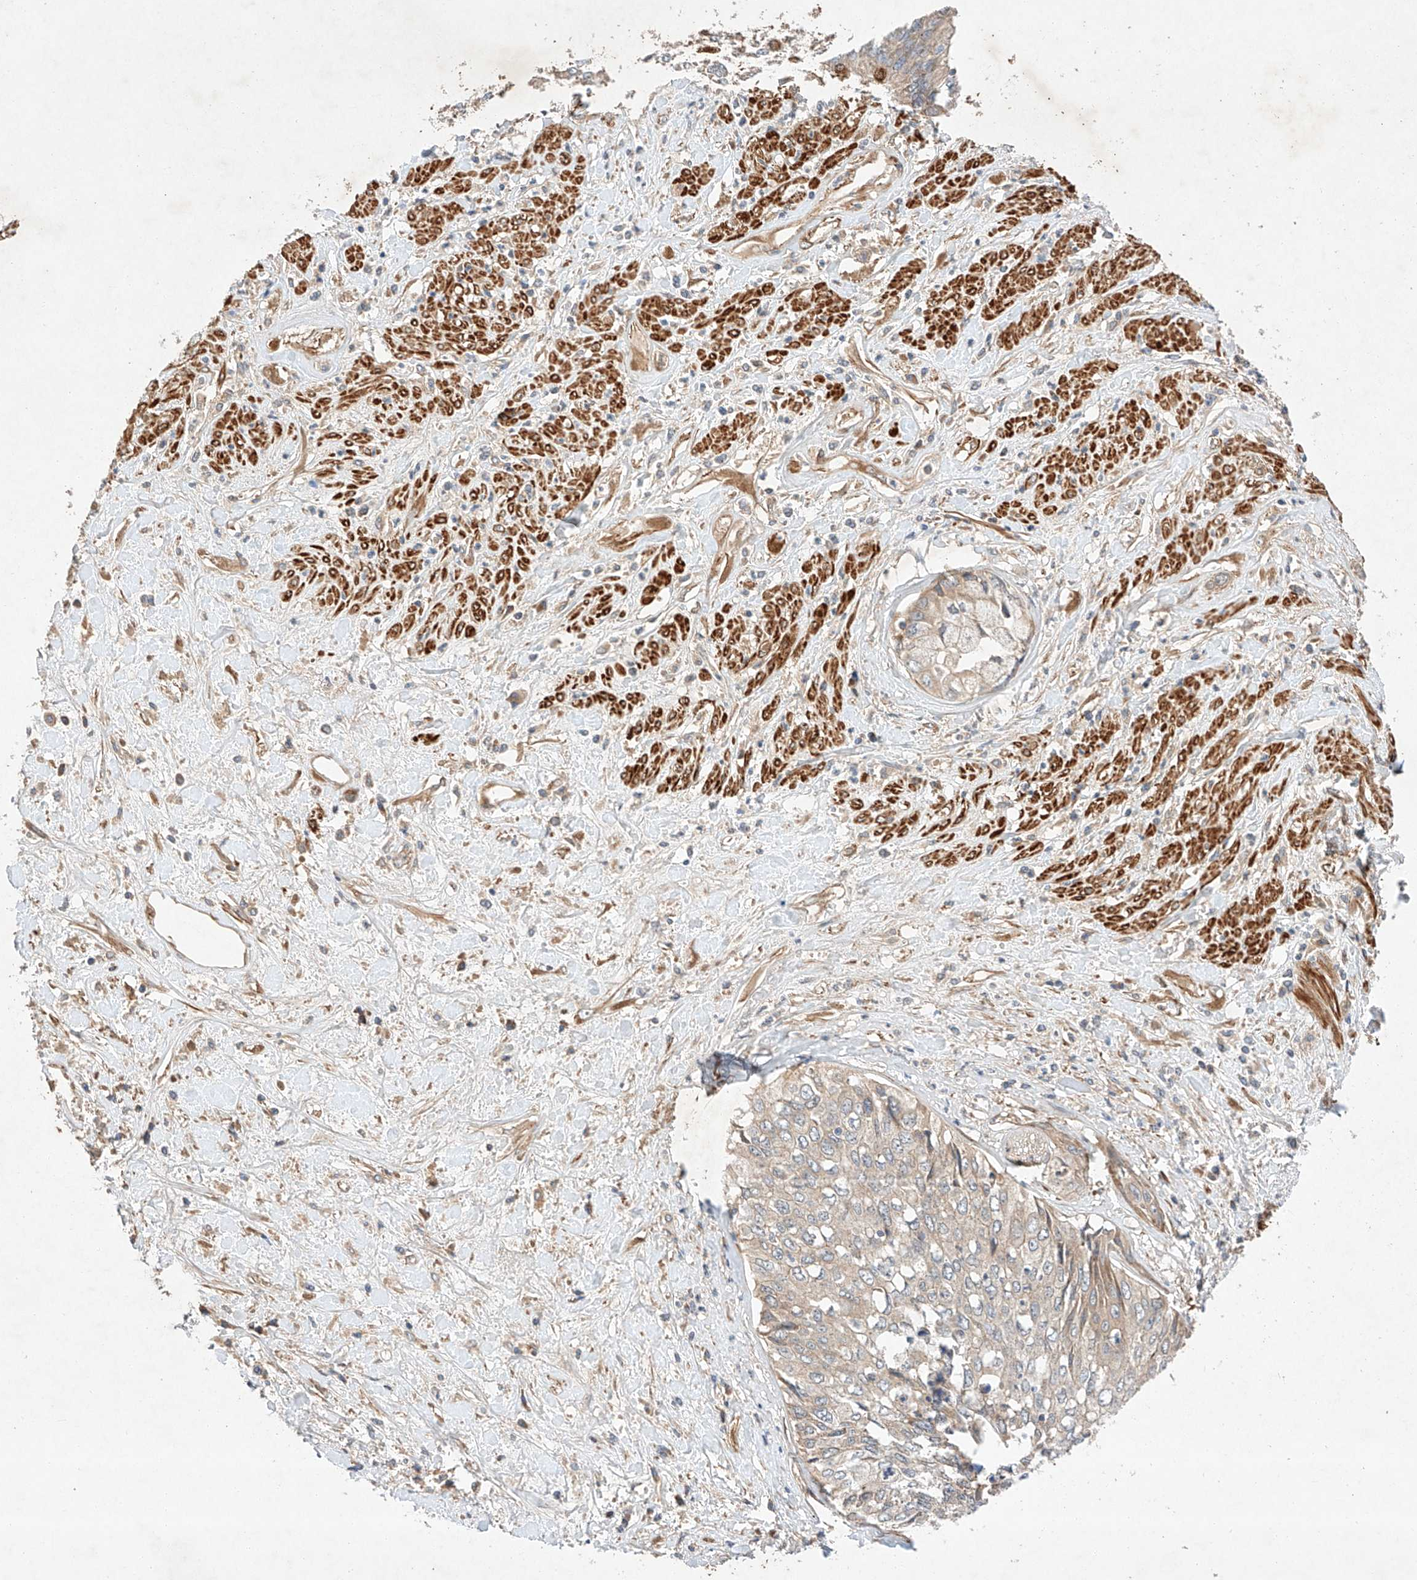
{"staining": {"intensity": "weak", "quantity": "<25%", "location": "cytoplasmic/membranous"}, "tissue": "cervical cancer", "cell_type": "Tumor cells", "image_type": "cancer", "snomed": [{"axis": "morphology", "description": "Squamous cell carcinoma, NOS"}, {"axis": "topography", "description": "Cervix"}], "caption": "This is an immunohistochemistry histopathology image of squamous cell carcinoma (cervical). There is no expression in tumor cells.", "gene": "RAB23", "patient": {"sex": "female", "age": 31}}